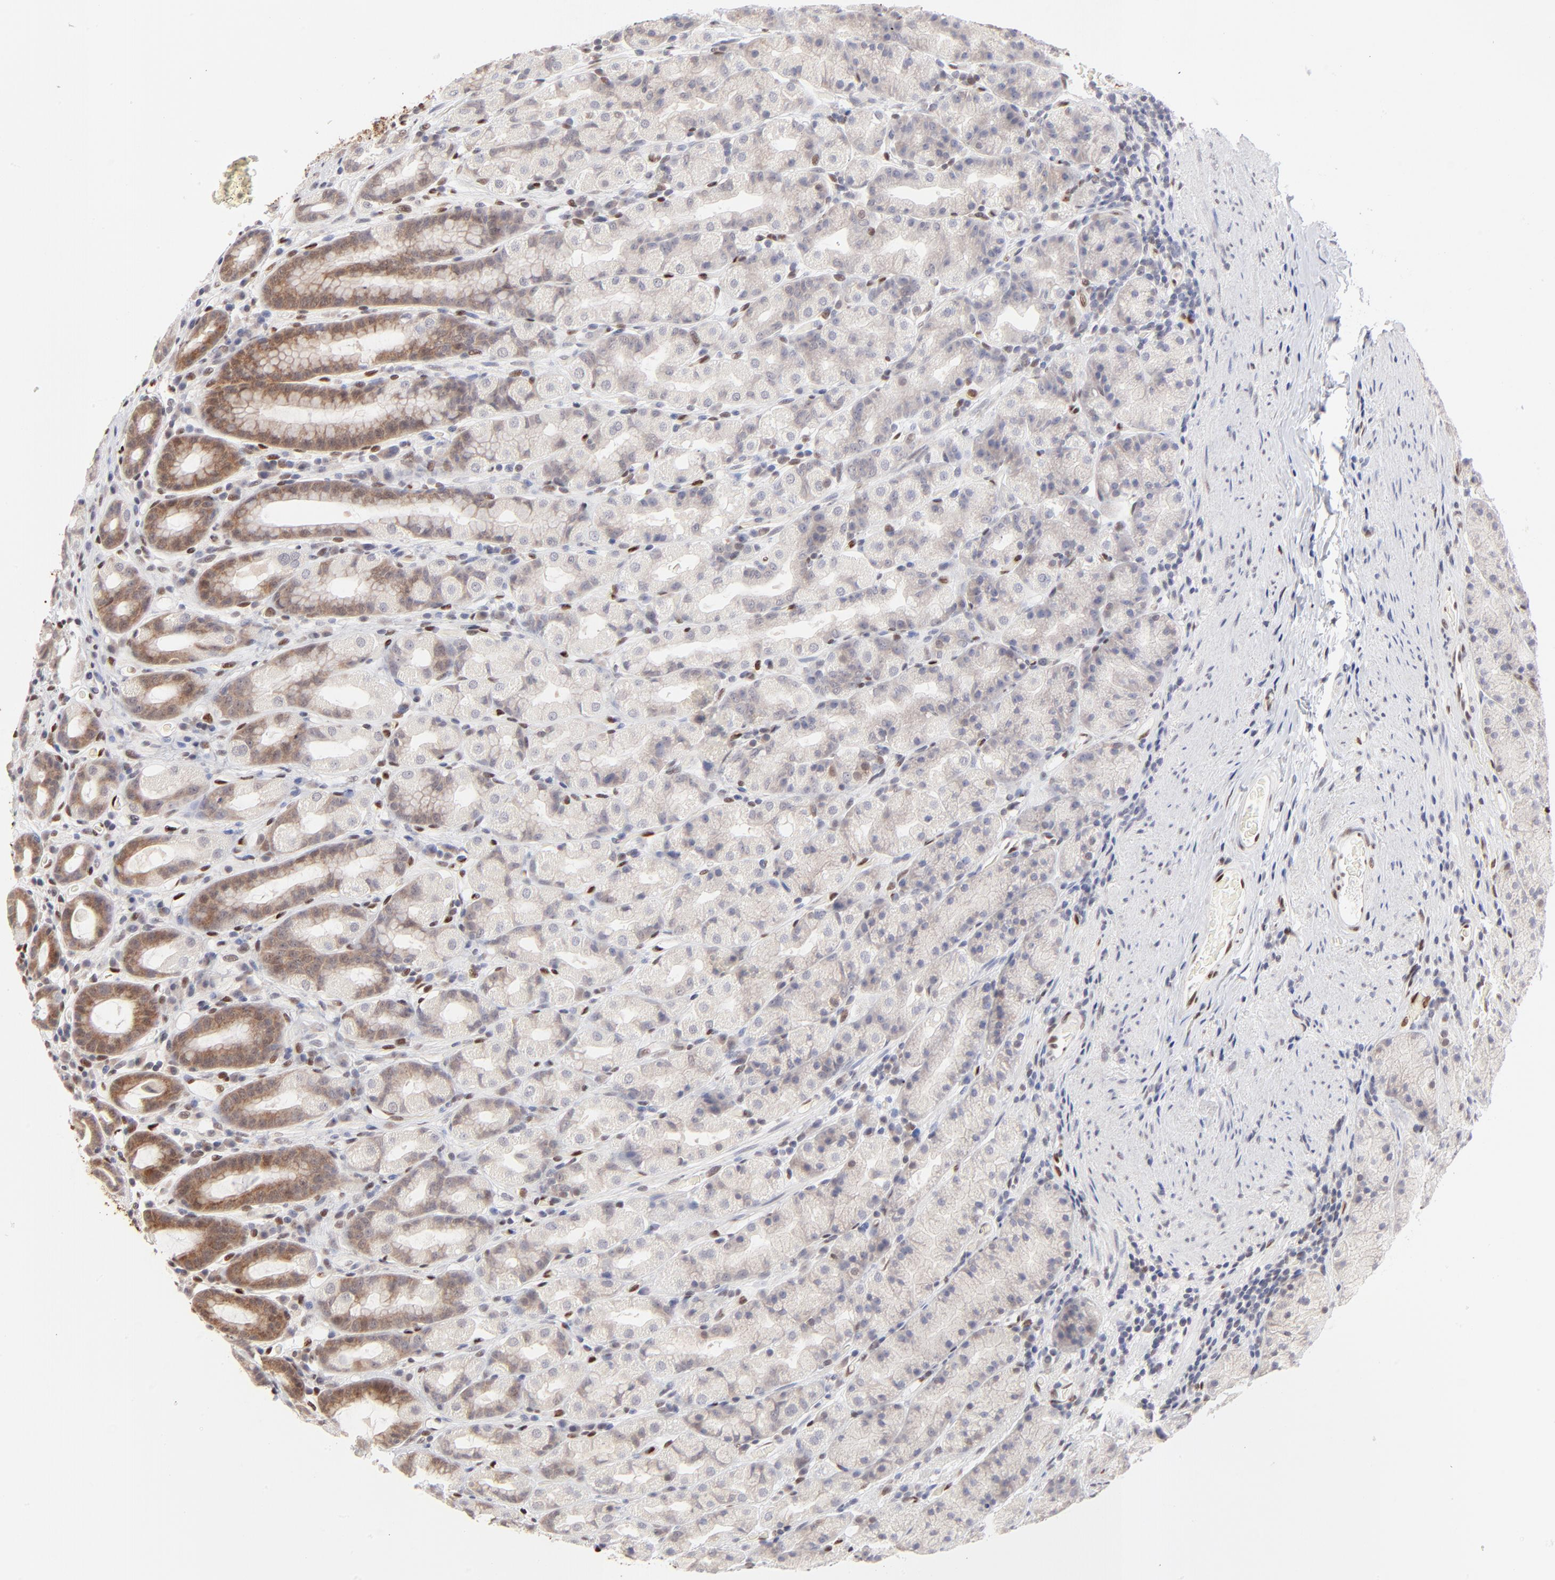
{"staining": {"intensity": "moderate", "quantity": "<25%", "location": "cytoplasmic/membranous,nuclear"}, "tissue": "stomach", "cell_type": "Glandular cells", "image_type": "normal", "snomed": [{"axis": "morphology", "description": "Normal tissue, NOS"}, {"axis": "topography", "description": "Stomach, upper"}], "caption": "Immunohistochemical staining of benign stomach exhibits low levels of moderate cytoplasmic/membranous,nuclear positivity in about <25% of glandular cells. The staining was performed using DAB, with brown indicating positive protein expression. Nuclei are stained blue with hematoxylin.", "gene": "STAT3", "patient": {"sex": "male", "age": 68}}